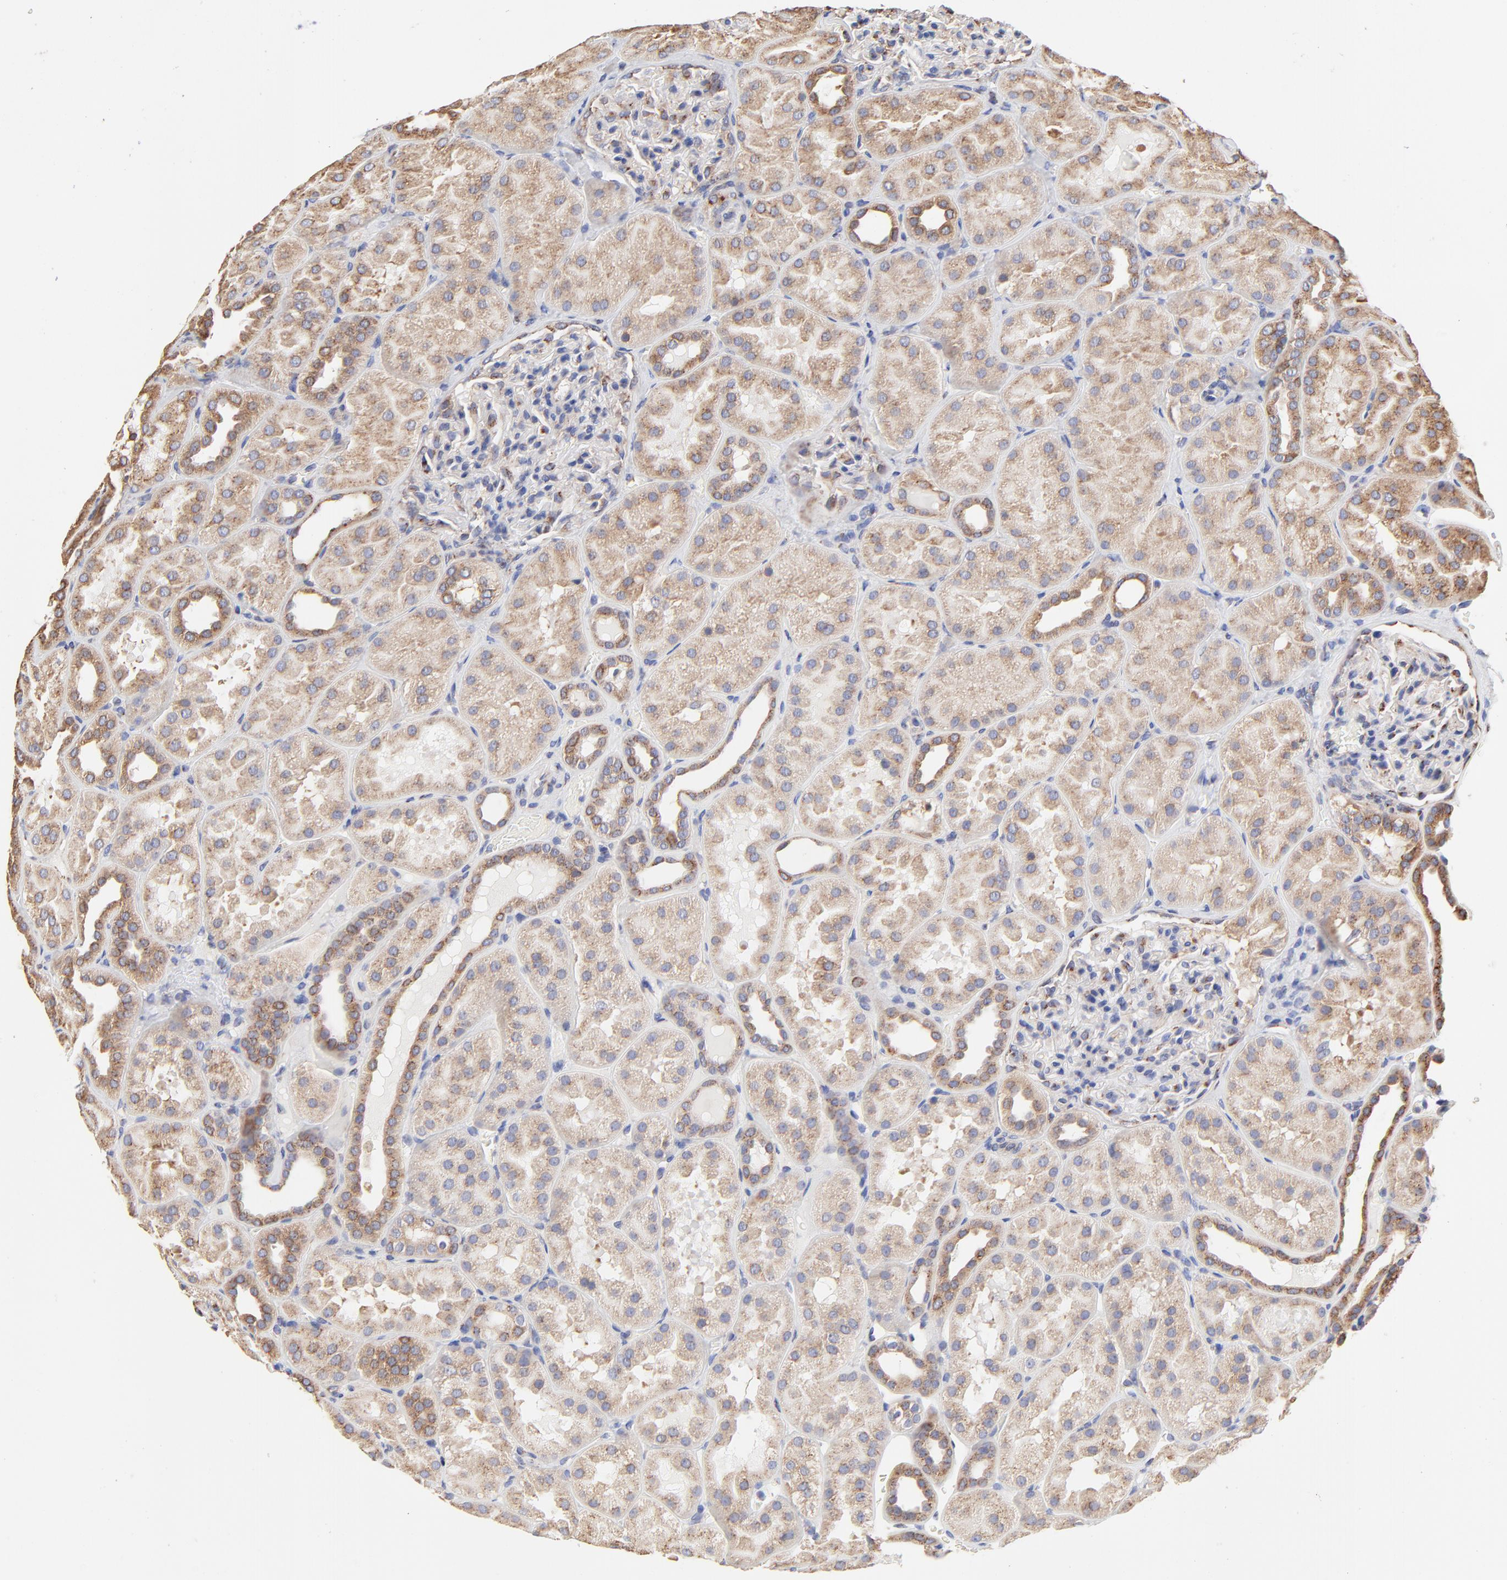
{"staining": {"intensity": "moderate", "quantity": "<25%", "location": "cytoplasmic/membranous"}, "tissue": "kidney", "cell_type": "Cells in glomeruli", "image_type": "normal", "snomed": [{"axis": "morphology", "description": "Normal tissue, NOS"}, {"axis": "topography", "description": "Kidney"}], "caption": "Immunohistochemical staining of benign kidney reveals moderate cytoplasmic/membranous protein positivity in about <25% of cells in glomeruli.", "gene": "LMAN1", "patient": {"sex": "male", "age": 28}}